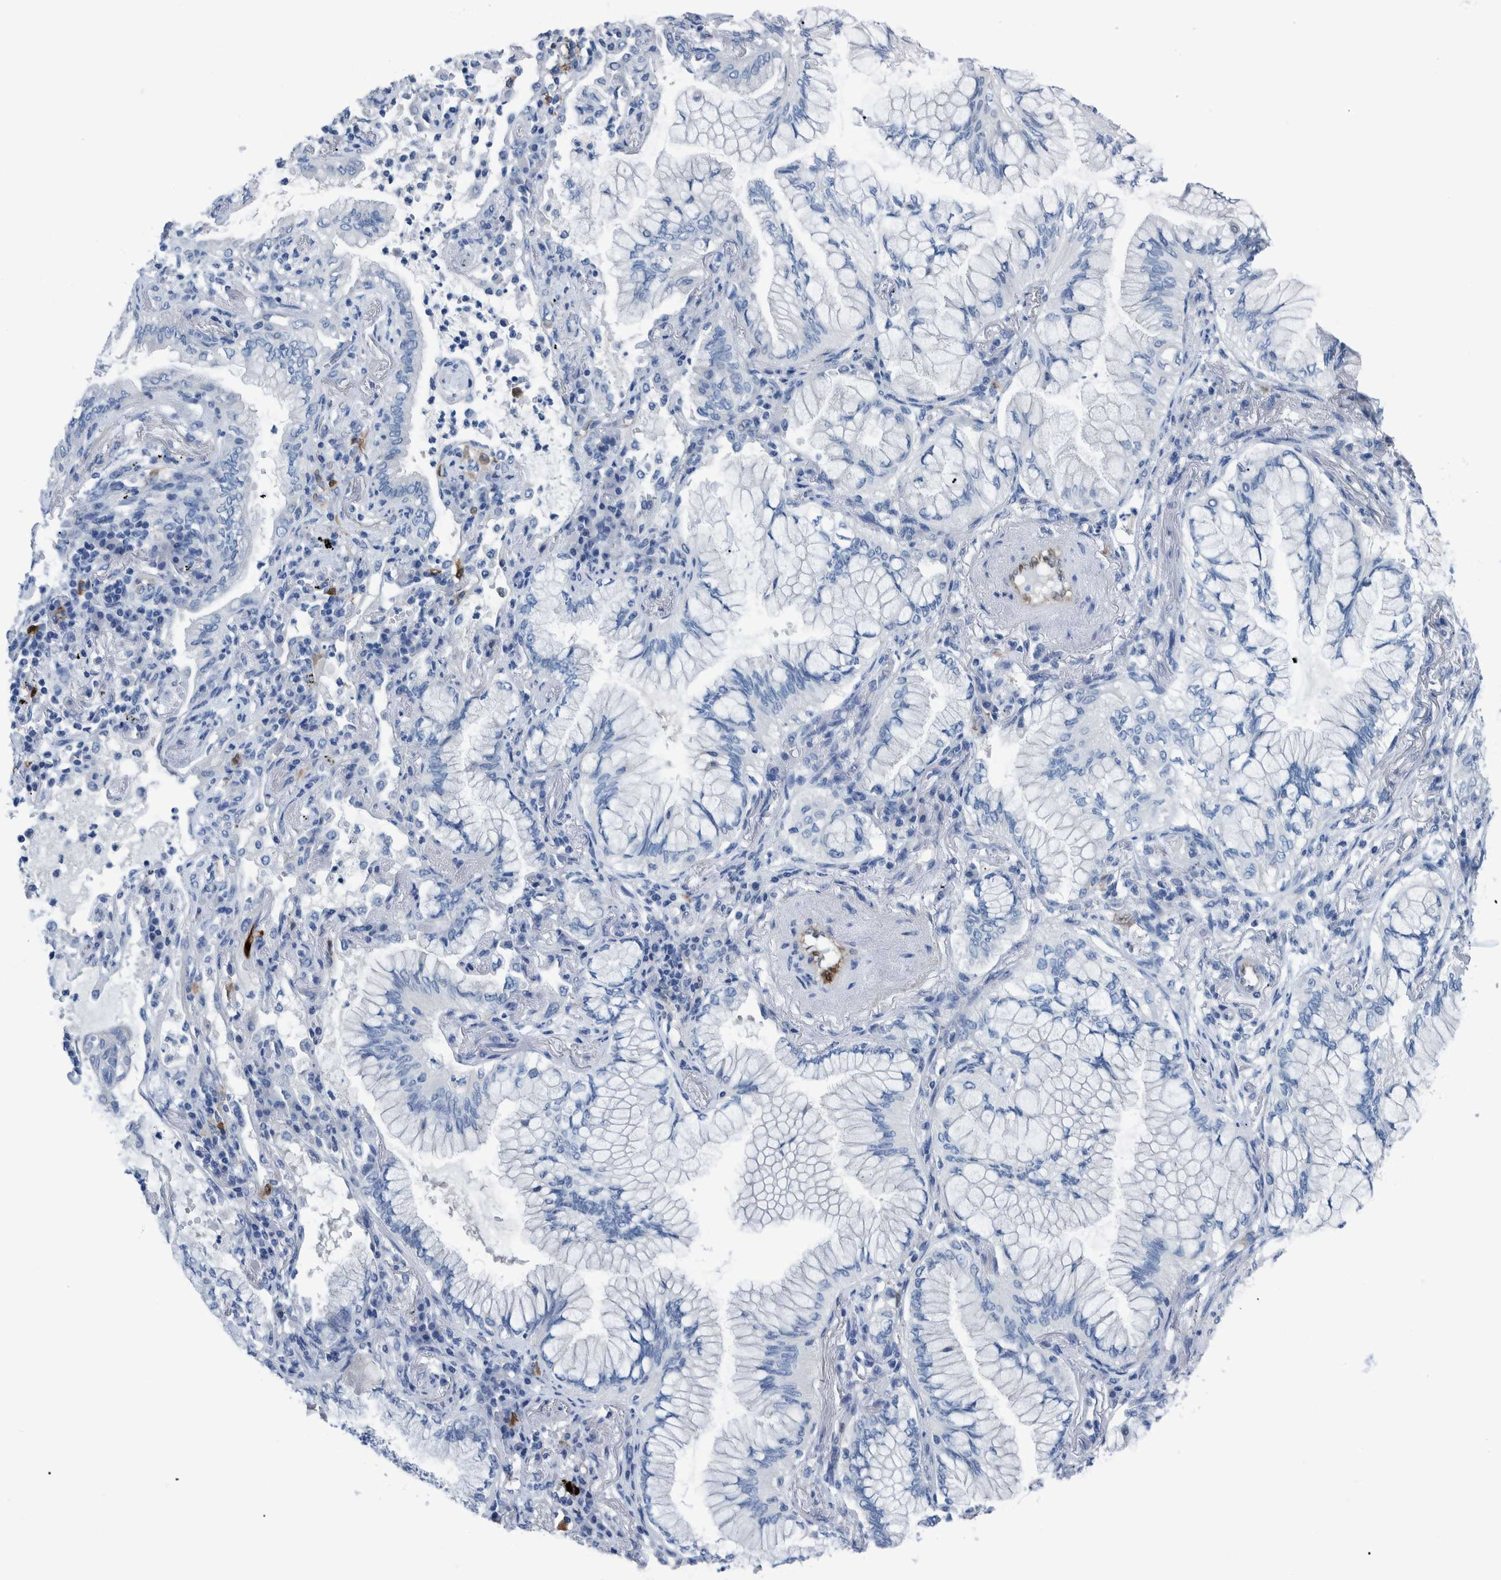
{"staining": {"intensity": "negative", "quantity": "none", "location": "none"}, "tissue": "lung cancer", "cell_type": "Tumor cells", "image_type": "cancer", "snomed": [{"axis": "morphology", "description": "Adenocarcinoma, NOS"}, {"axis": "topography", "description": "Lung"}], "caption": "Immunohistochemistry (IHC) micrograph of neoplastic tissue: lung cancer (adenocarcinoma) stained with DAB (3,3'-diaminobenzidine) shows no significant protein positivity in tumor cells. The staining was performed using DAB (3,3'-diaminobenzidine) to visualize the protein expression in brown, while the nuclei were stained in blue with hematoxylin (Magnification: 20x).", "gene": "IDO1", "patient": {"sex": "female", "age": 70}}